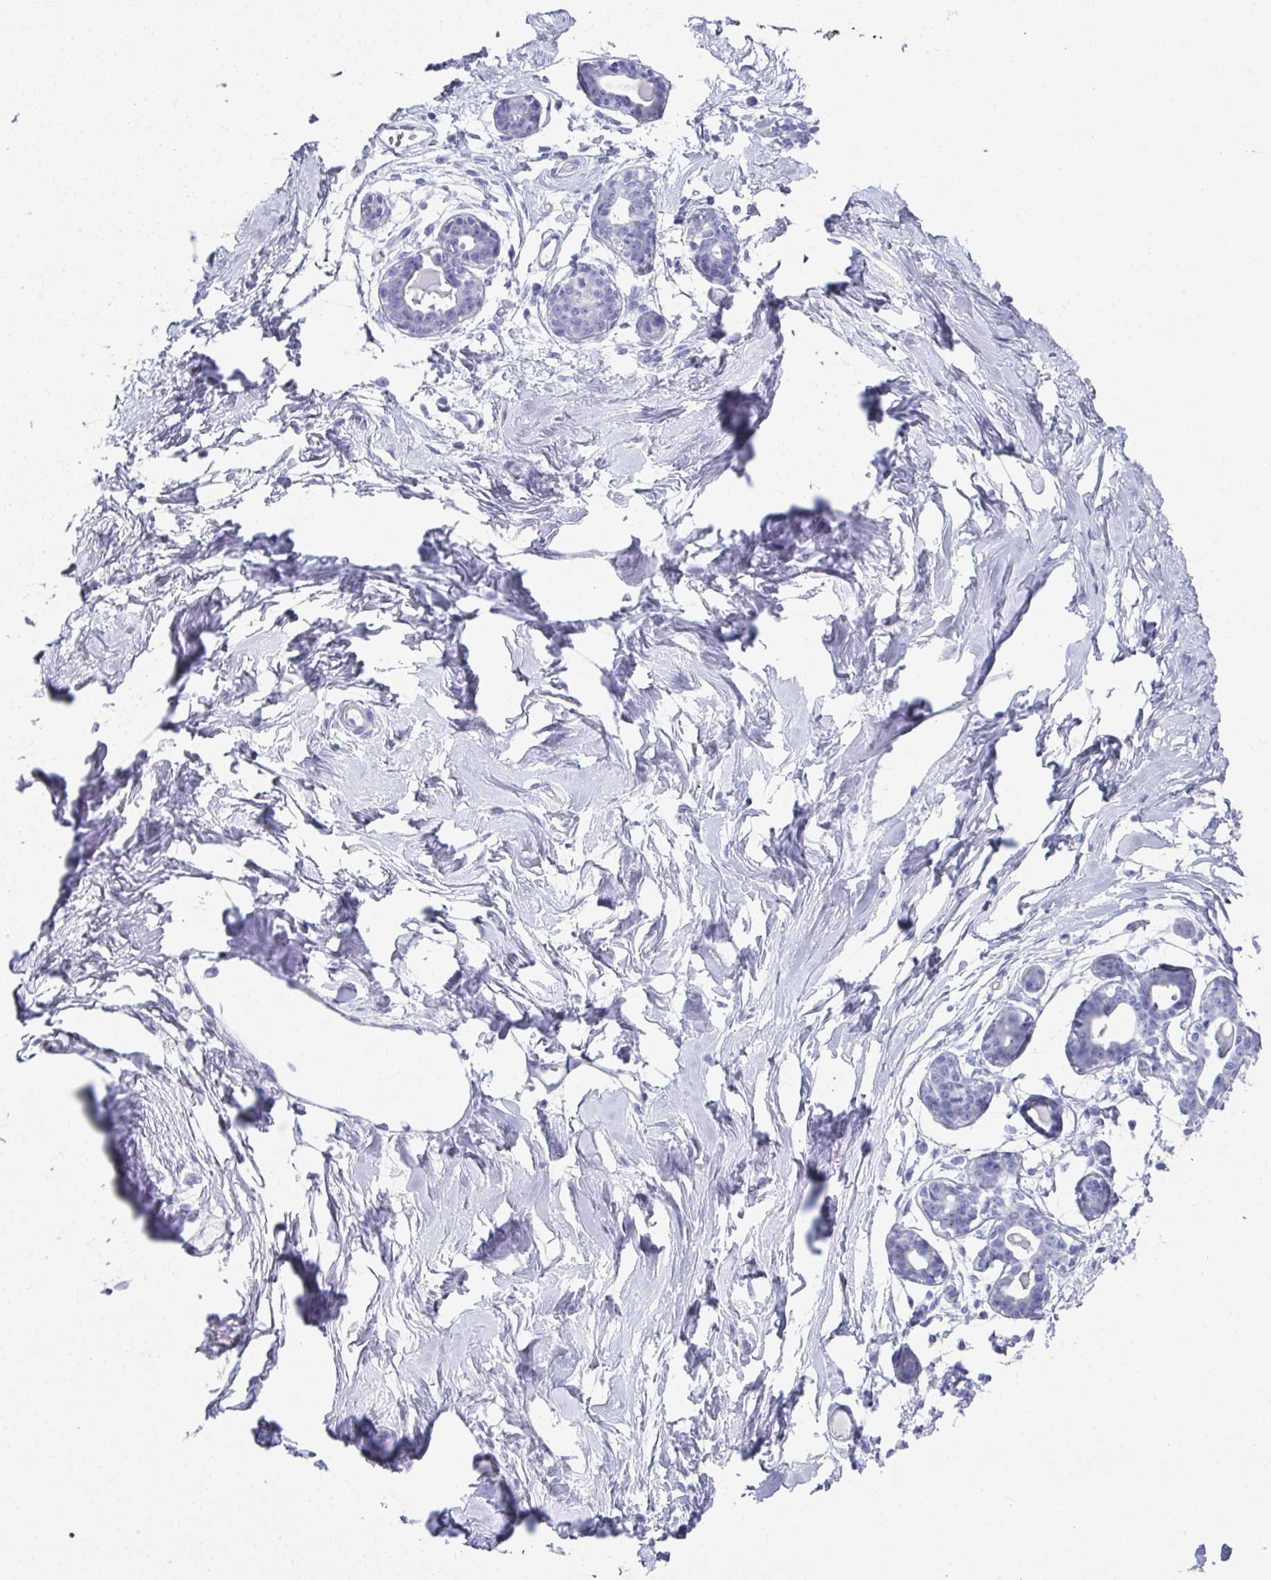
{"staining": {"intensity": "negative", "quantity": "none", "location": "none"}, "tissue": "breast", "cell_type": "Adipocytes", "image_type": "normal", "snomed": [{"axis": "morphology", "description": "Normal tissue, NOS"}, {"axis": "topography", "description": "Breast"}], "caption": "Histopathology image shows no significant protein expression in adipocytes of benign breast. Brightfield microscopy of immunohistochemistry stained with DAB (brown) and hematoxylin (blue), captured at high magnification.", "gene": "SYCP1", "patient": {"sex": "female", "age": 45}}